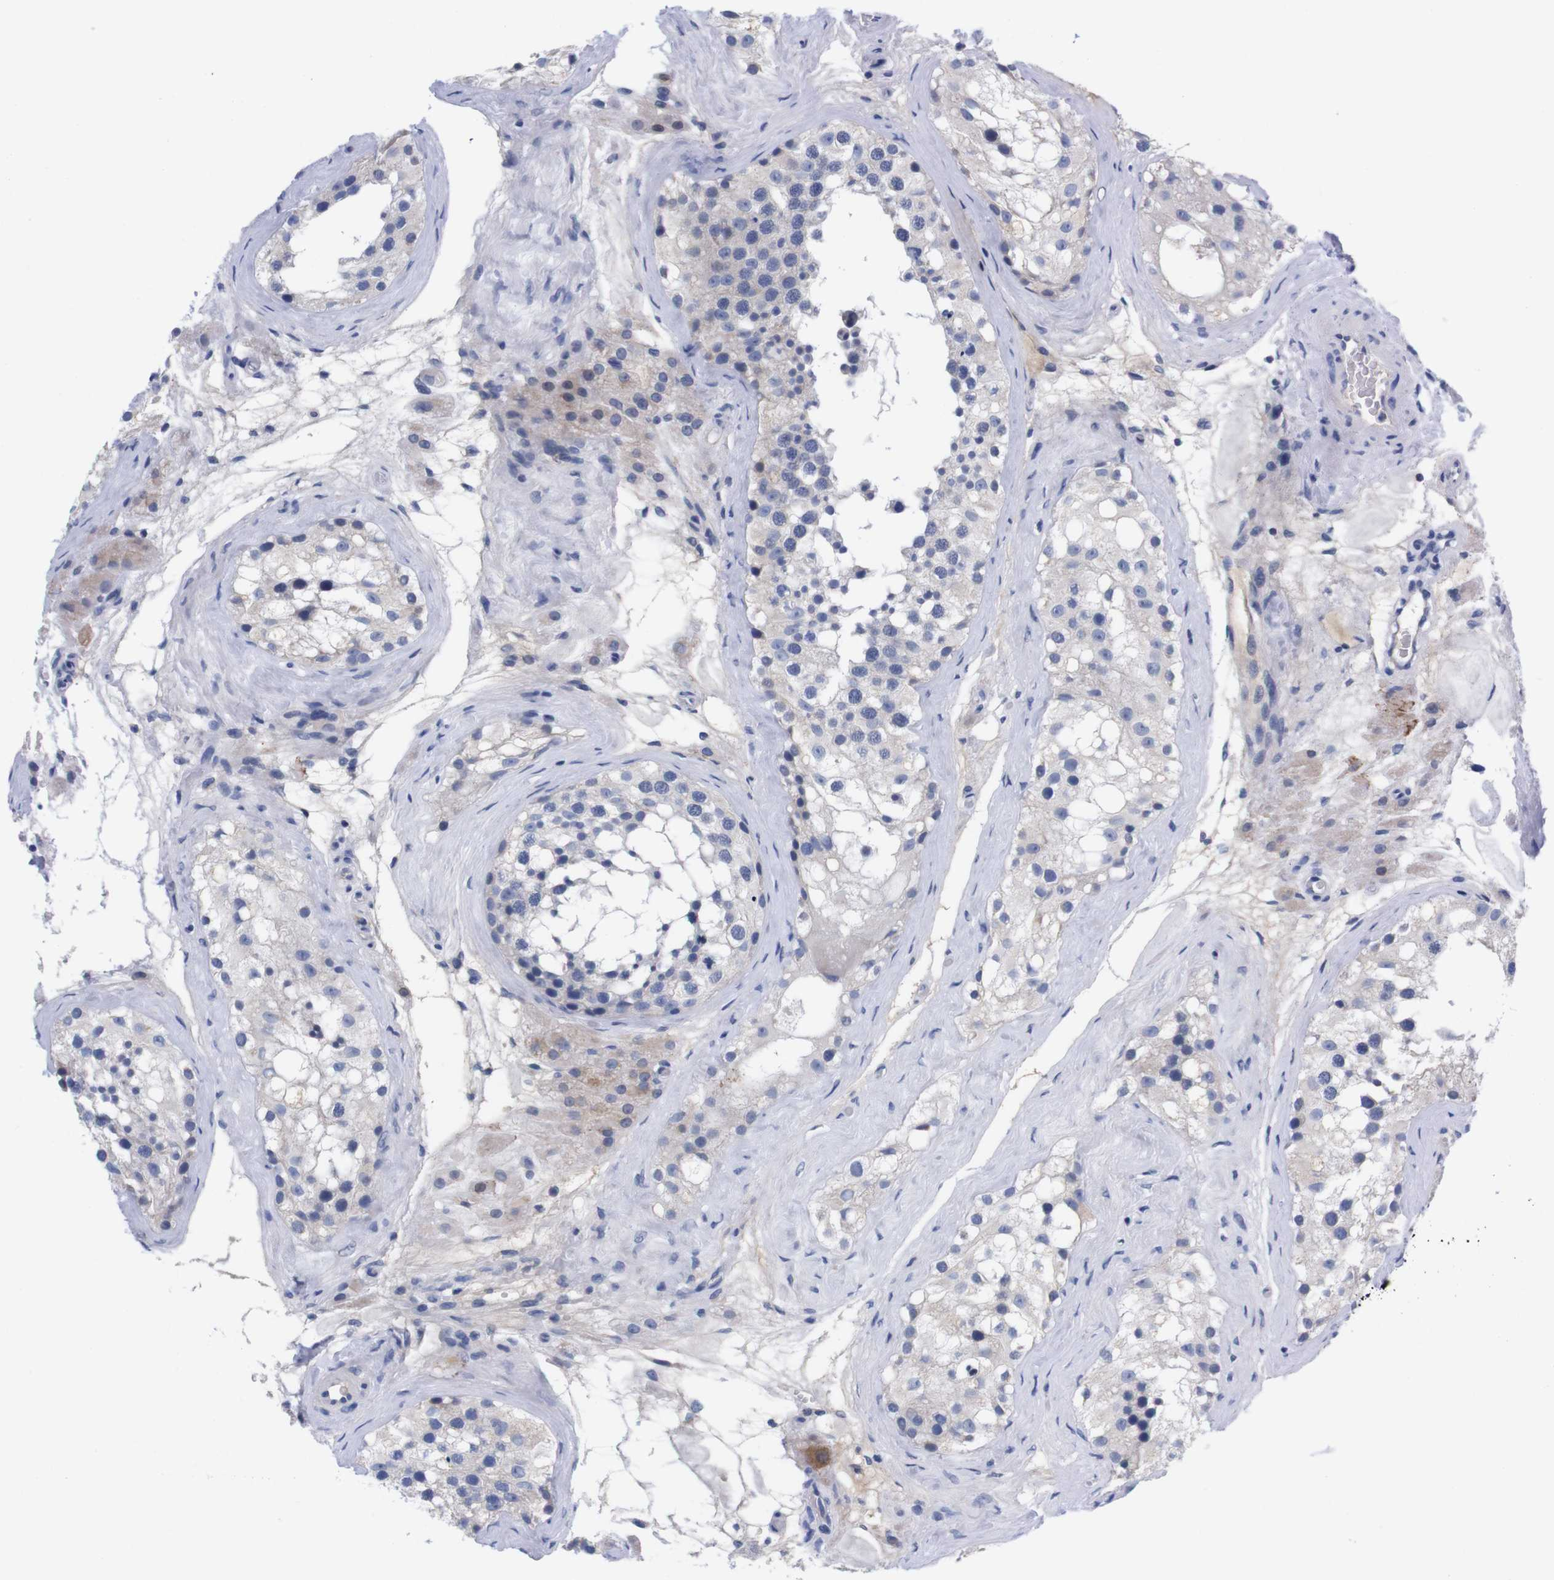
{"staining": {"intensity": "negative", "quantity": "none", "location": "none"}, "tissue": "testis", "cell_type": "Cells in seminiferous ducts", "image_type": "normal", "snomed": [{"axis": "morphology", "description": "Normal tissue, NOS"}, {"axis": "morphology", "description": "Seminoma, NOS"}, {"axis": "topography", "description": "Testis"}], "caption": "IHC histopathology image of unremarkable human testis stained for a protein (brown), which shows no staining in cells in seminiferous ducts. The staining is performed using DAB (3,3'-diaminobenzidine) brown chromogen with nuclei counter-stained in using hematoxylin.", "gene": "FAM210A", "patient": {"sex": "male", "age": 71}}